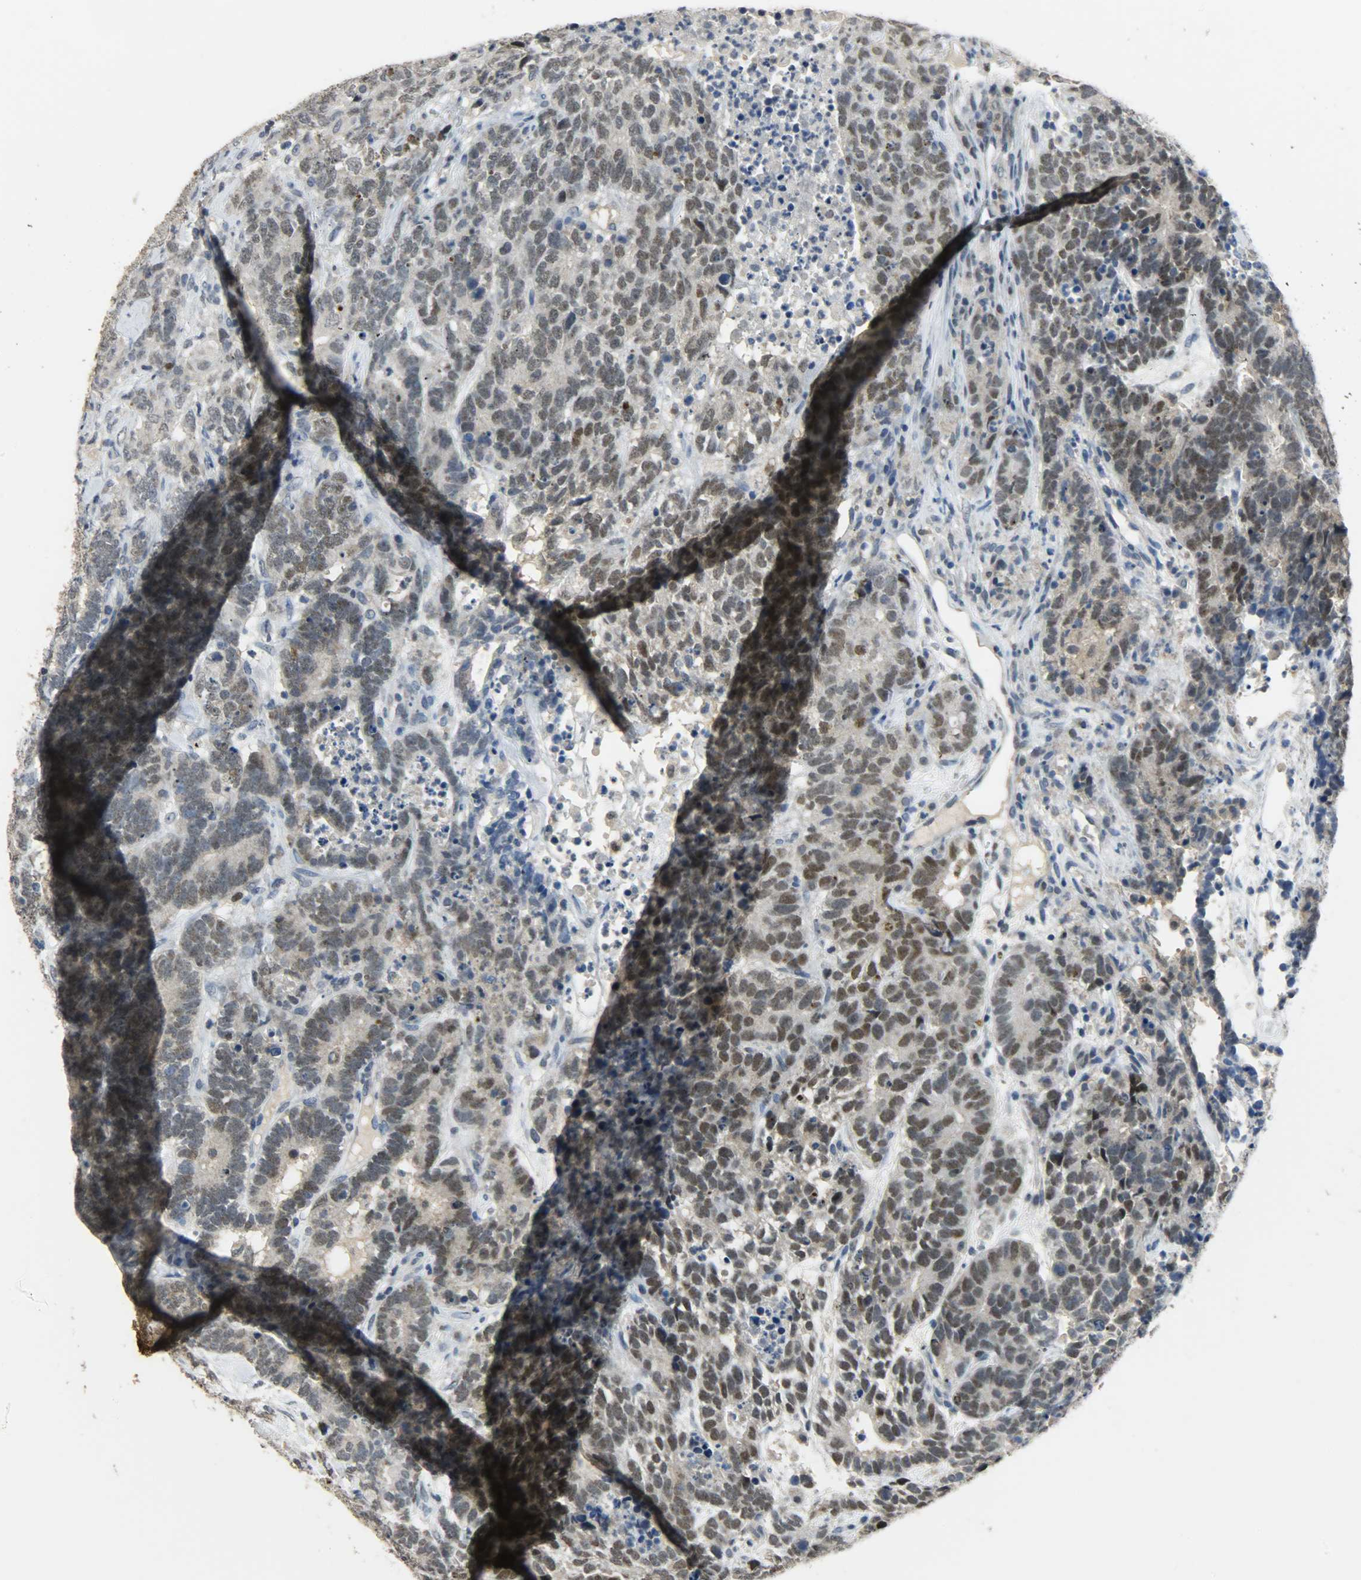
{"staining": {"intensity": "moderate", "quantity": ">75%", "location": "nuclear"}, "tissue": "testis cancer", "cell_type": "Tumor cells", "image_type": "cancer", "snomed": [{"axis": "morphology", "description": "Carcinoma, Embryonal, NOS"}, {"axis": "topography", "description": "Testis"}], "caption": "This micrograph shows immunohistochemistry (IHC) staining of human testis embryonal carcinoma, with medium moderate nuclear positivity in approximately >75% of tumor cells.", "gene": "DNAJB6", "patient": {"sex": "male", "age": 26}}